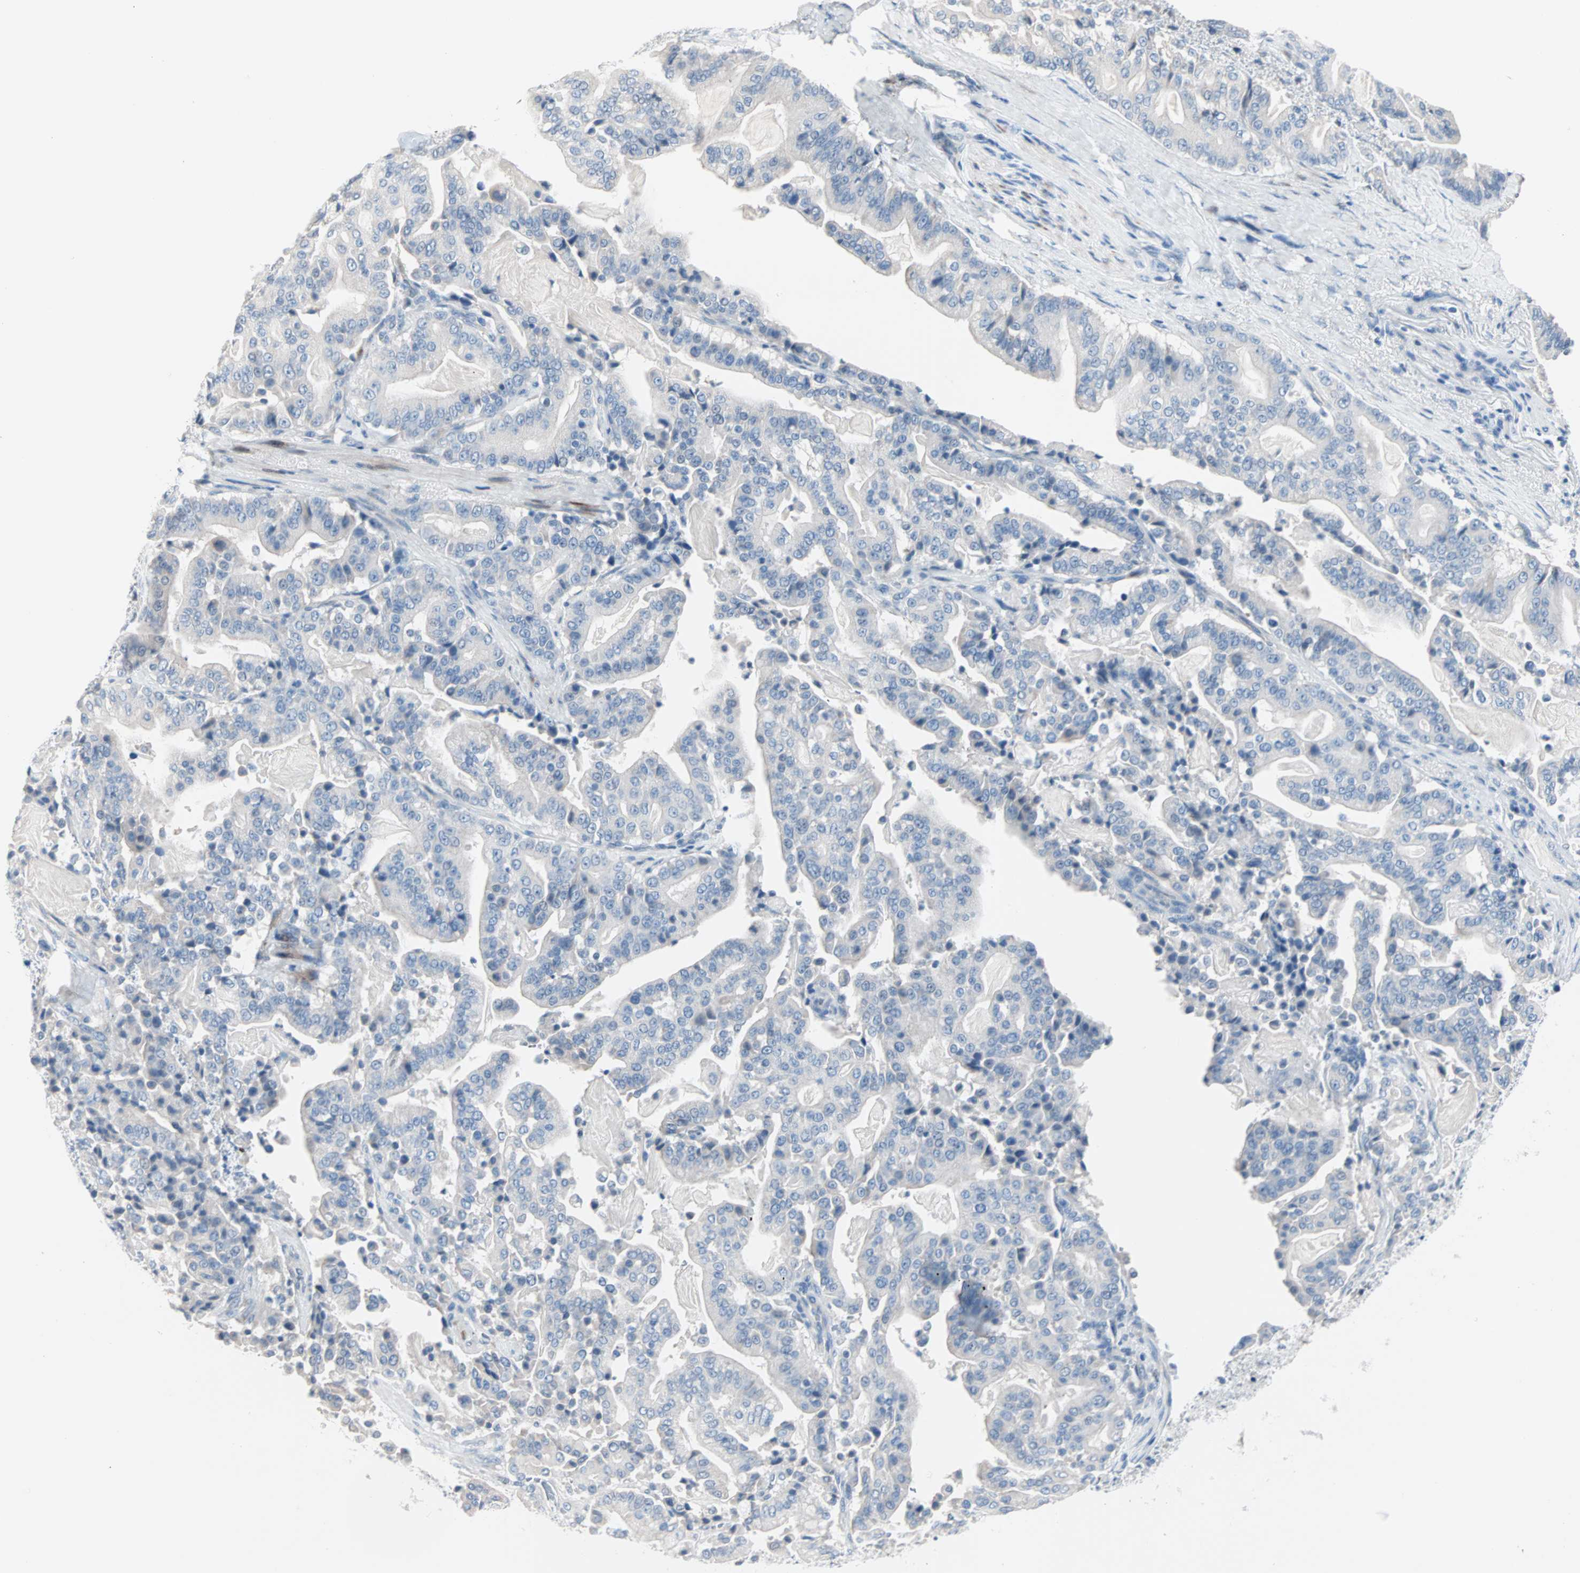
{"staining": {"intensity": "negative", "quantity": "none", "location": "none"}, "tissue": "pancreatic cancer", "cell_type": "Tumor cells", "image_type": "cancer", "snomed": [{"axis": "morphology", "description": "Adenocarcinoma, NOS"}, {"axis": "topography", "description": "Pancreas"}], "caption": "An immunohistochemistry (IHC) micrograph of pancreatic cancer (adenocarcinoma) is shown. There is no staining in tumor cells of pancreatic cancer (adenocarcinoma).", "gene": "NEFH", "patient": {"sex": "male", "age": 63}}